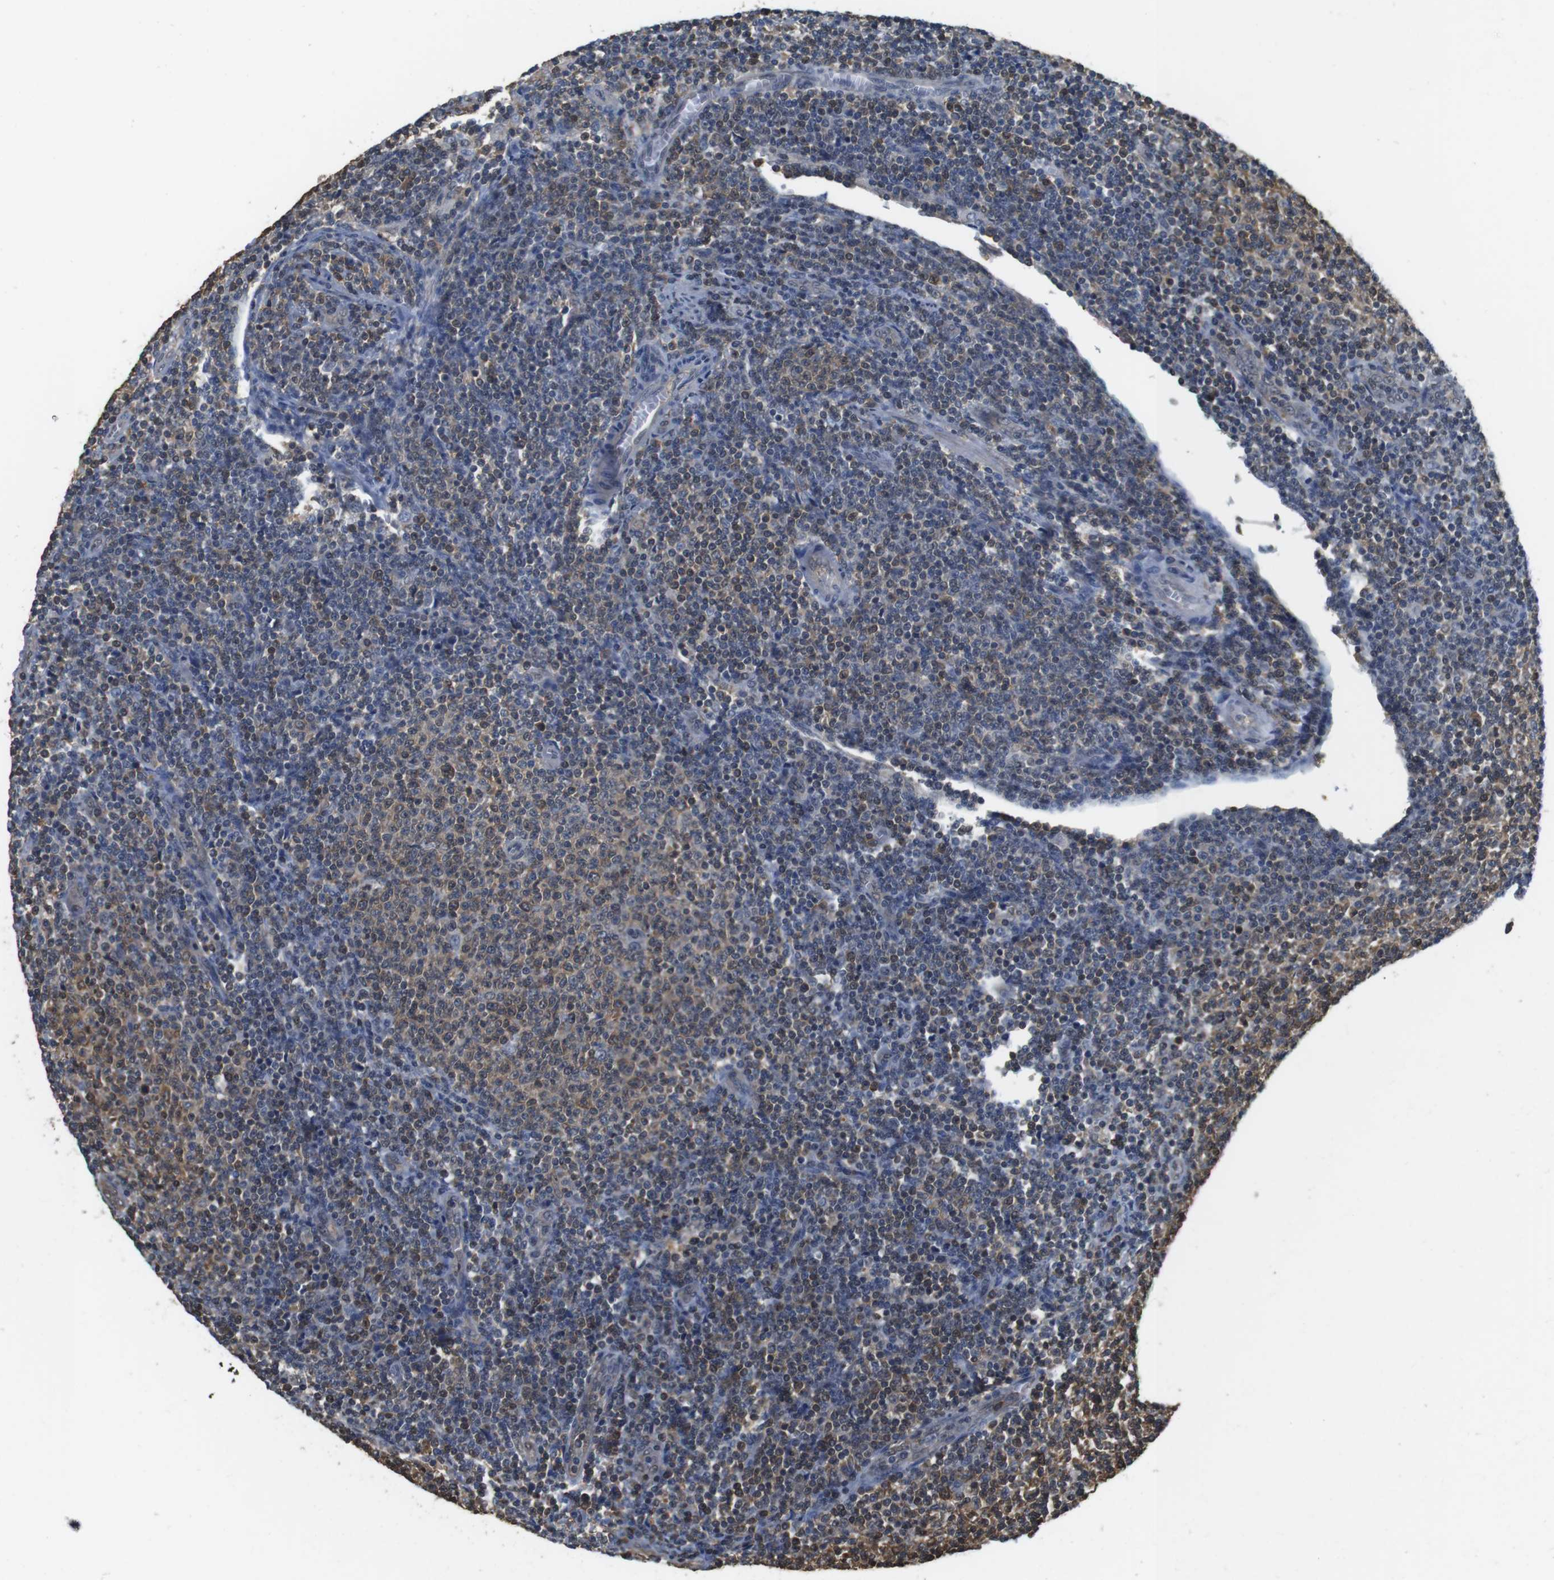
{"staining": {"intensity": "weak", "quantity": "25%-75%", "location": "cytoplasmic/membranous,nuclear"}, "tissue": "lymphoma", "cell_type": "Tumor cells", "image_type": "cancer", "snomed": [{"axis": "morphology", "description": "Malignant lymphoma, non-Hodgkin's type, Low grade"}, {"axis": "topography", "description": "Lymph node"}], "caption": "Immunohistochemical staining of human low-grade malignant lymphoma, non-Hodgkin's type demonstrates weak cytoplasmic/membranous and nuclear protein expression in about 25%-75% of tumor cells. (IHC, brightfield microscopy, high magnification).", "gene": "LDHA", "patient": {"sex": "male", "age": 66}}